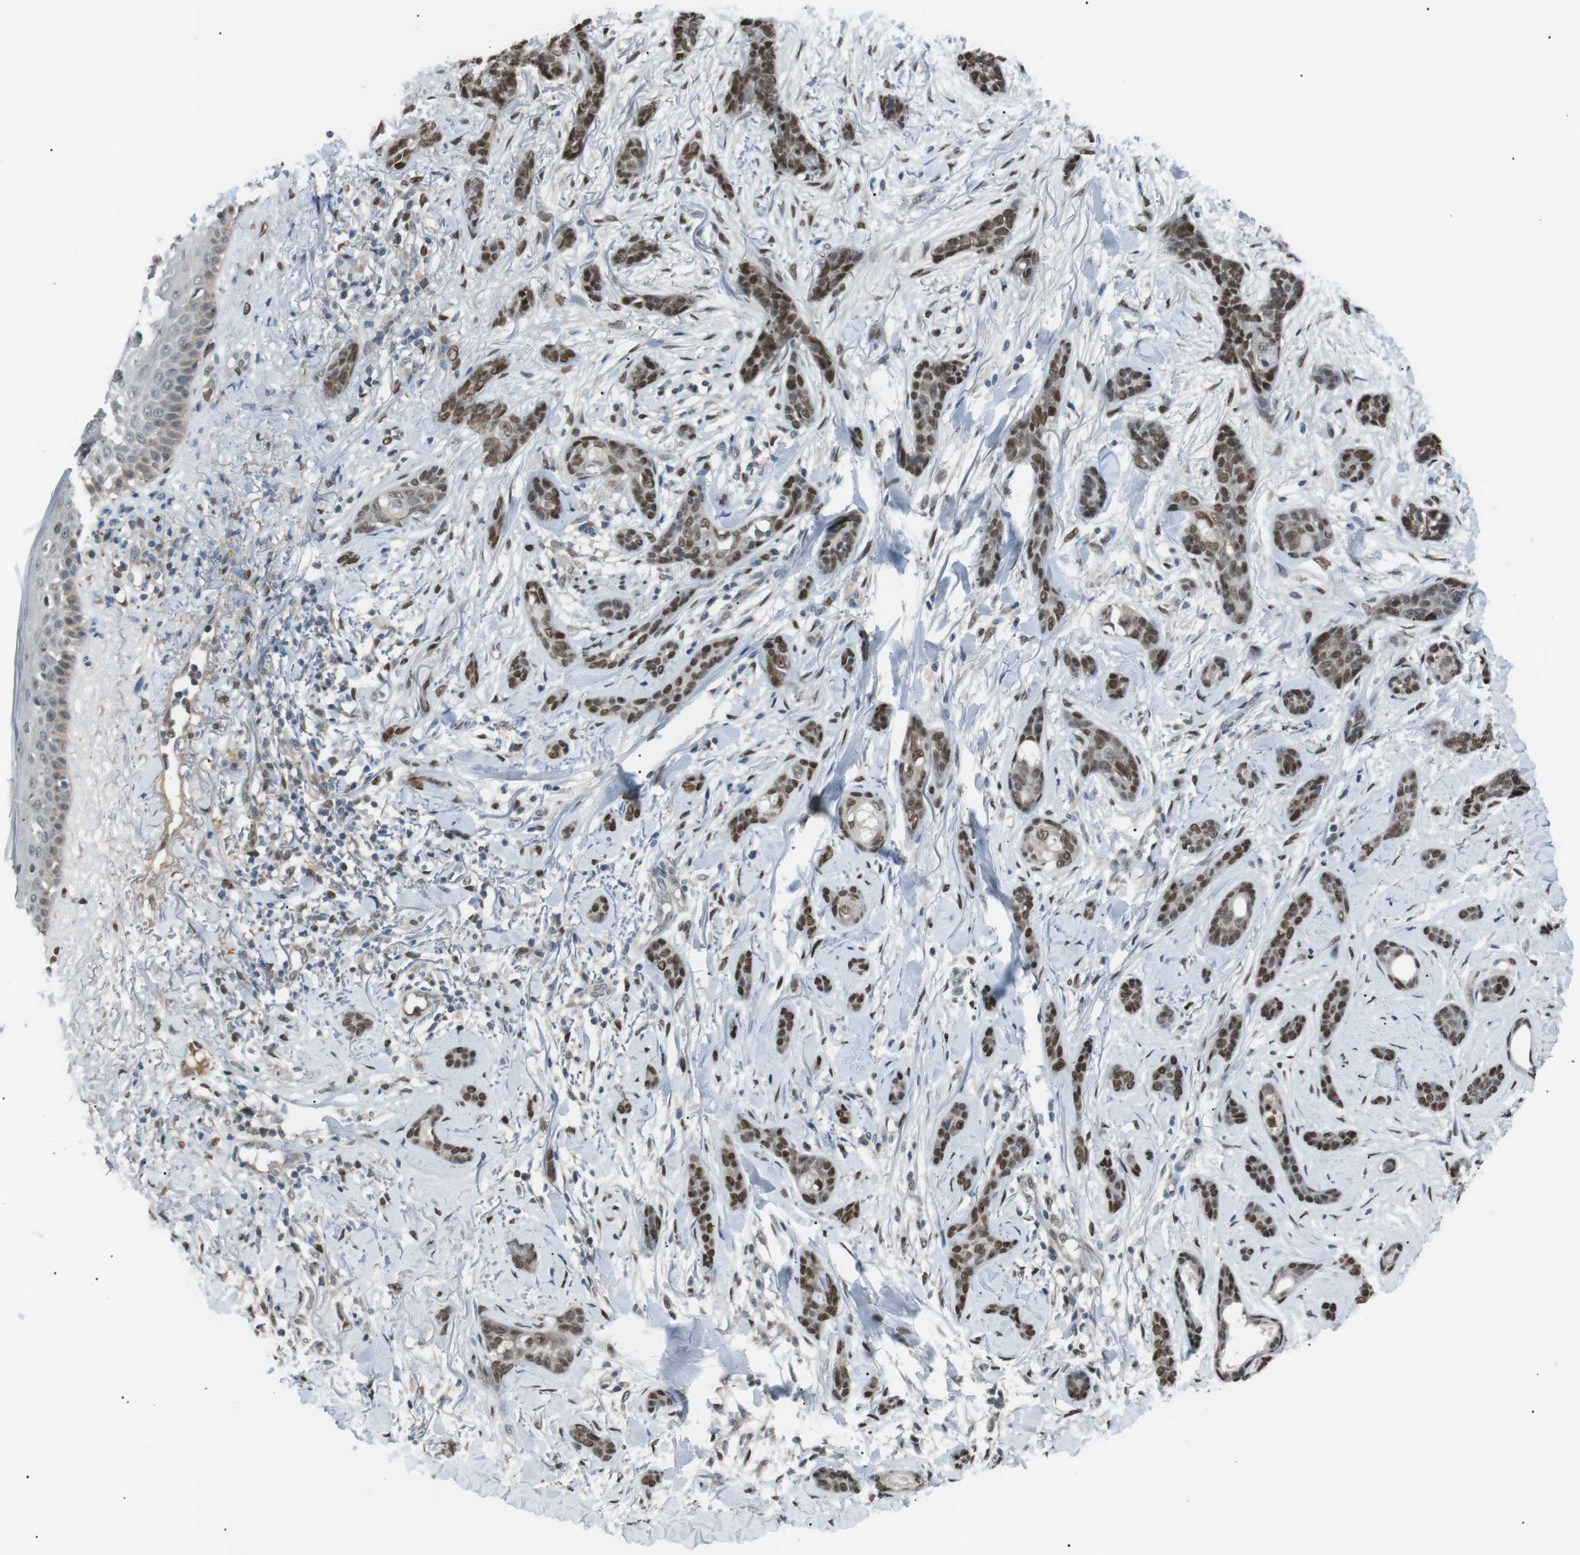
{"staining": {"intensity": "moderate", "quantity": ">75%", "location": "nuclear"}, "tissue": "skin cancer", "cell_type": "Tumor cells", "image_type": "cancer", "snomed": [{"axis": "morphology", "description": "Basal cell carcinoma"}, {"axis": "morphology", "description": "Adnexal tumor, benign"}, {"axis": "topography", "description": "Skin"}], "caption": "Basal cell carcinoma (skin) stained with DAB (3,3'-diaminobenzidine) immunohistochemistry (IHC) exhibits medium levels of moderate nuclear expression in approximately >75% of tumor cells. (DAB (3,3'-diaminobenzidine) = brown stain, brightfield microscopy at high magnification).", "gene": "SRPK2", "patient": {"sex": "female", "age": 42}}